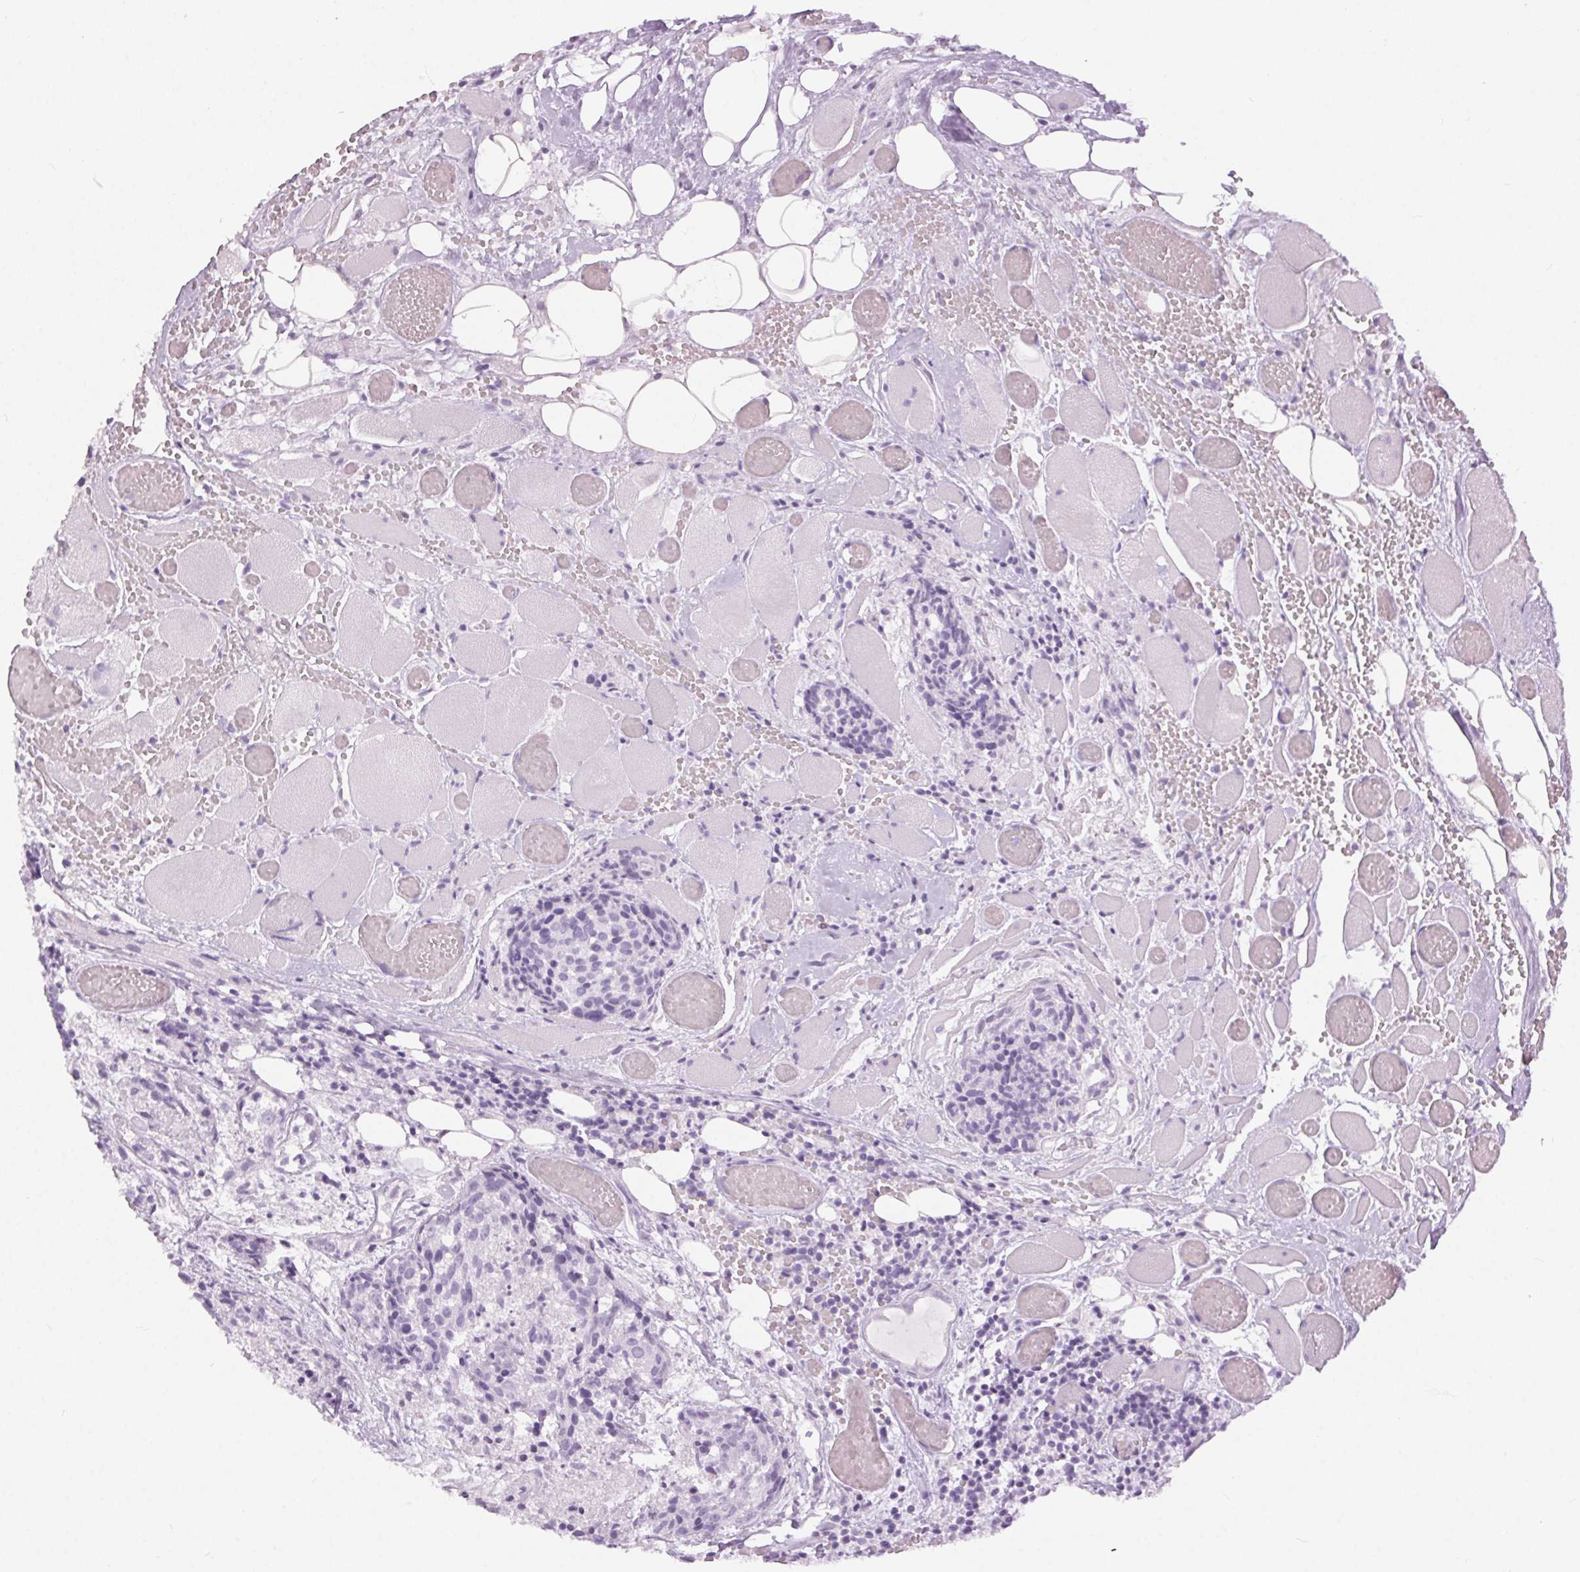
{"staining": {"intensity": "negative", "quantity": "none", "location": "none"}, "tissue": "head and neck cancer", "cell_type": "Tumor cells", "image_type": "cancer", "snomed": [{"axis": "morphology", "description": "Squamous cell carcinoma, NOS"}, {"axis": "topography", "description": "Oral tissue"}, {"axis": "topography", "description": "Head-Neck"}], "caption": "High magnification brightfield microscopy of head and neck cancer (squamous cell carcinoma) stained with DAB (brown) and counterstained with hematoxylin (blue): tumor cells show no significant positivity.", "gene": "BEND2", "patient": {"sex": "male", "age": 64}}